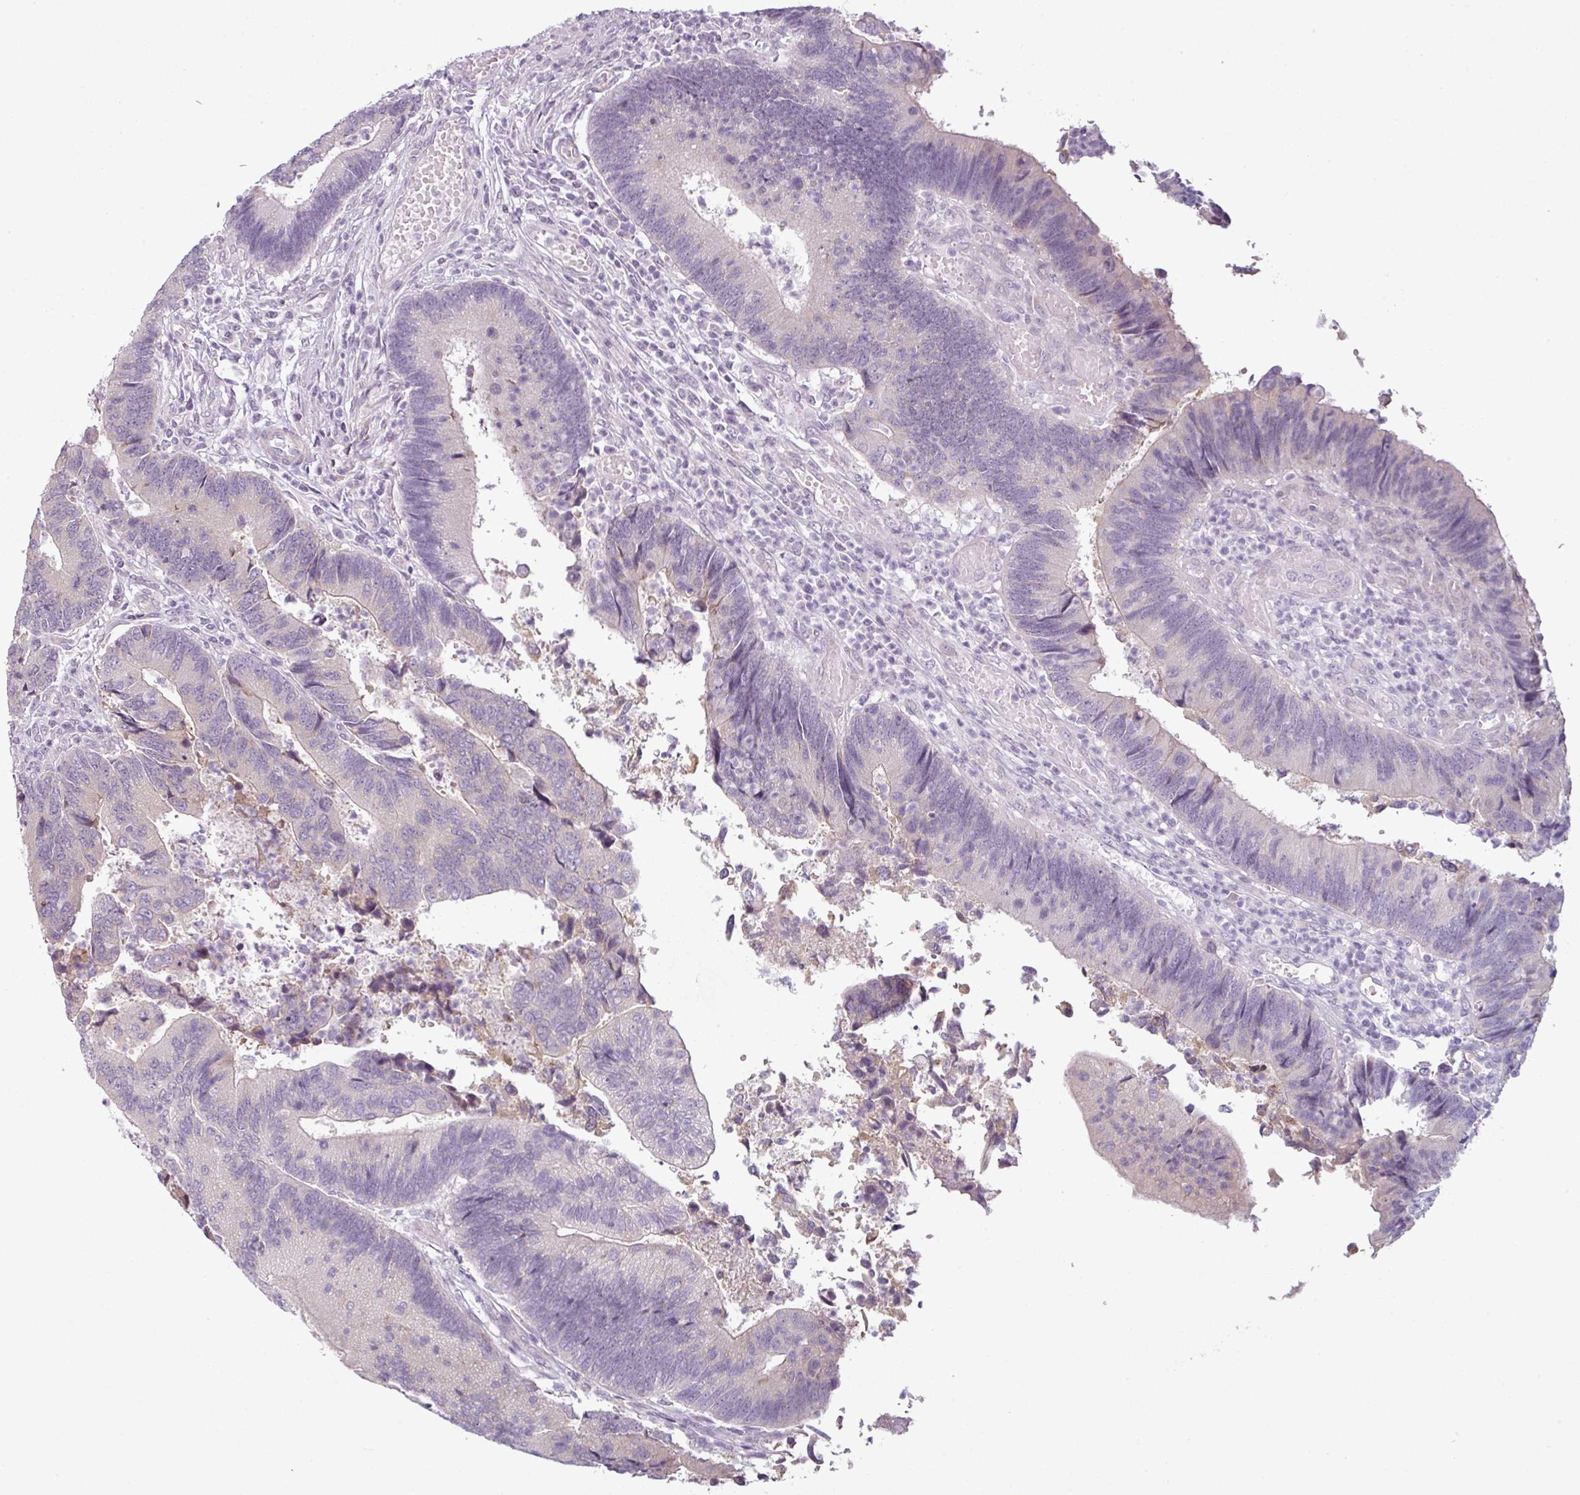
{"staining": {"intensity": "negative", "quantity": "none", "location": "none"}, "tissue": "colorectal cancer", "cell_type": "Tumor cells", "image_type": "cancer", "snomed": [{"axis": "morphology", "description": "Adenocarcinoma, NOS"}, {"axis": "topography", "description": "Colon"}], "caption": "Immunohistochemical staining of colorectal adenocarcinoma demonstrates no significant positivity in tumor cells.", "gene": "OR52D1", "patient": {"sex": "female", "age": 67}}